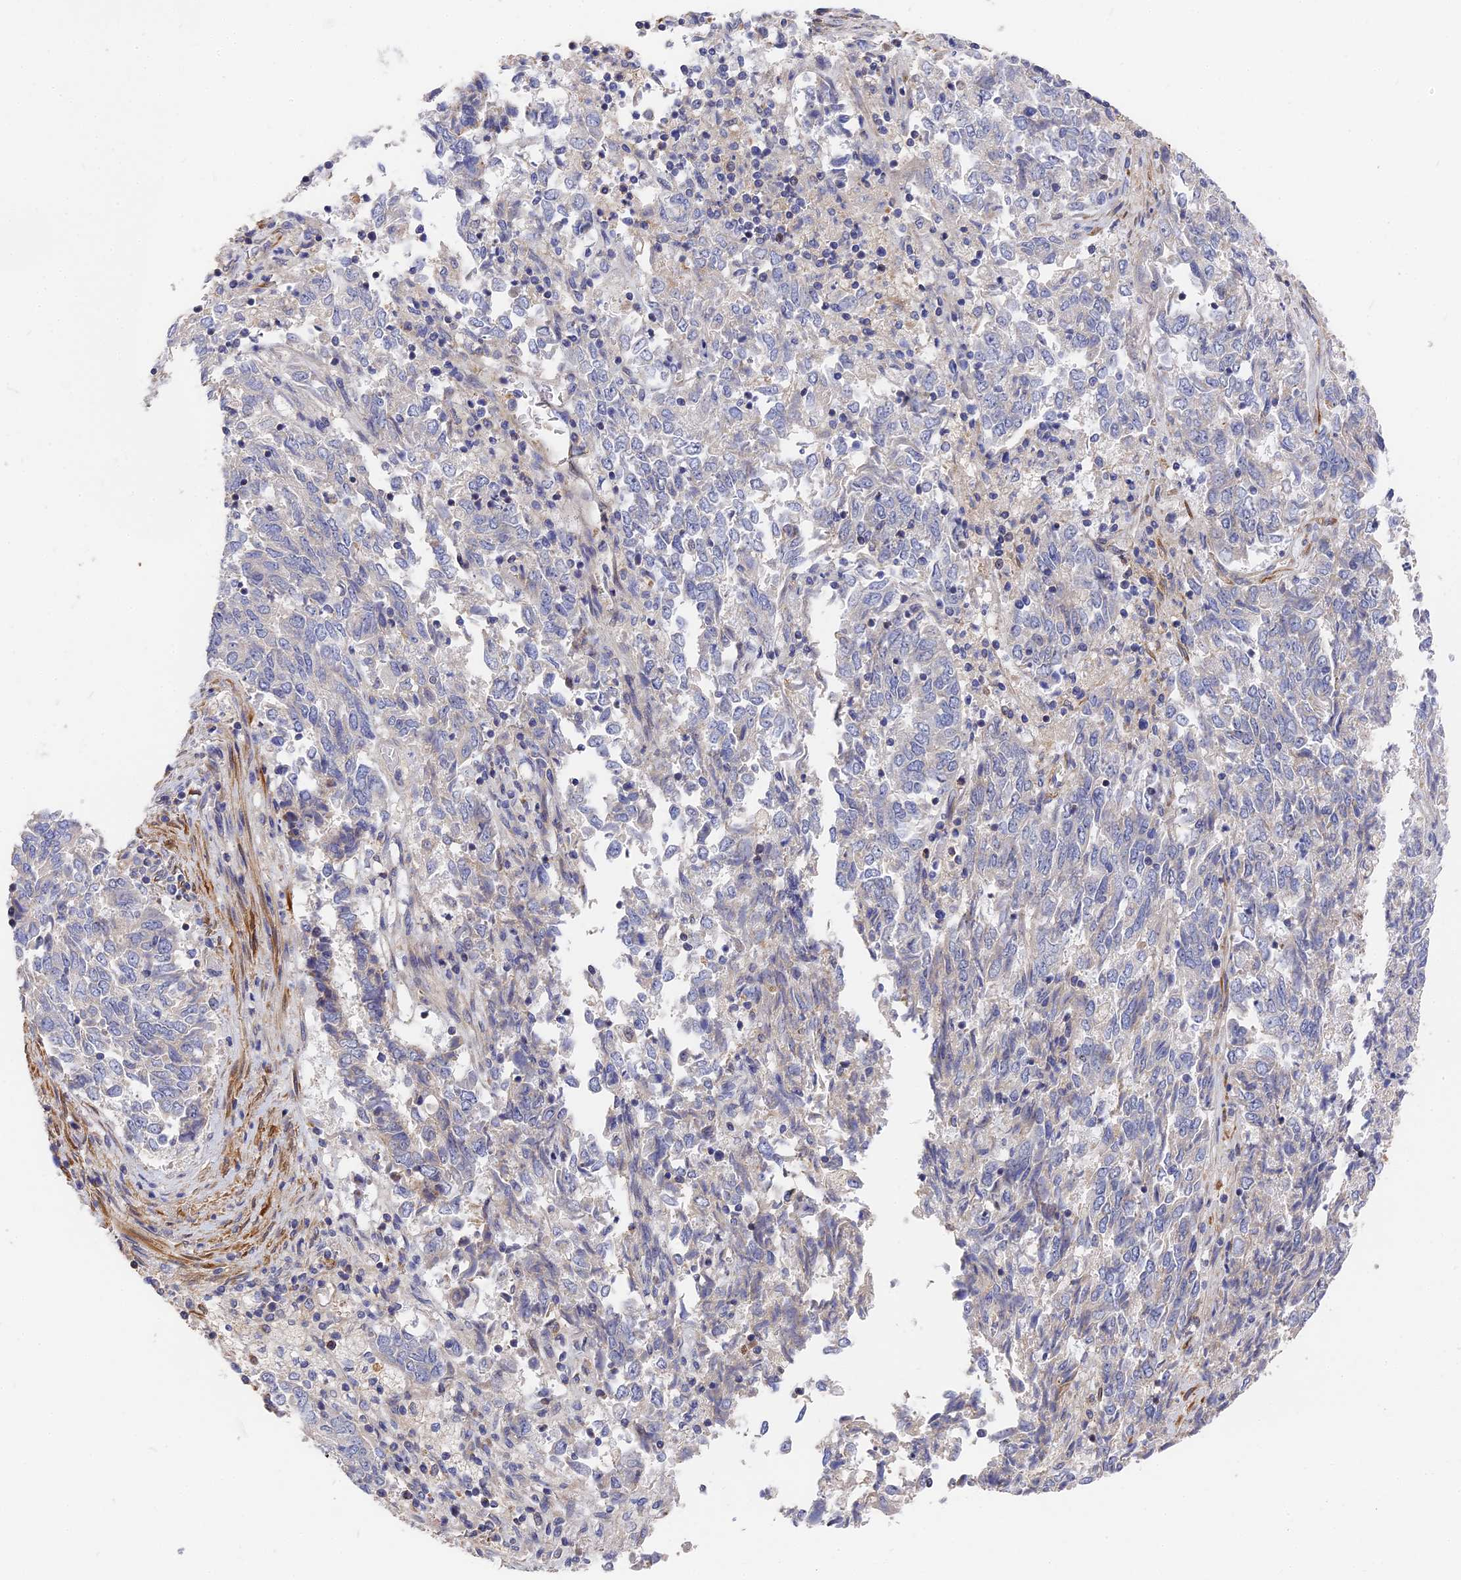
{"staining": {"intensity": "negative", "quantity": "none", "location": "none"}, "tissue": "endometrial cancer", "cell_type": "Tumor cells", "image_type": "cancer", "snomed": [{"axis": "morphology", "description": "Adenocarcinoma, NOS"}, {"axis": "topography", "description": "Endometrium"}], "caption": "An immunohistochemistry histopathology image of adenocarcinoma (endometrial) is shown. There is no staining in tumor cells of adenocarcinoma (endometrial). Nuclei are stained in blue.", "gene": "CCDC113", "patient": {"sex": "female", "age": 80}}